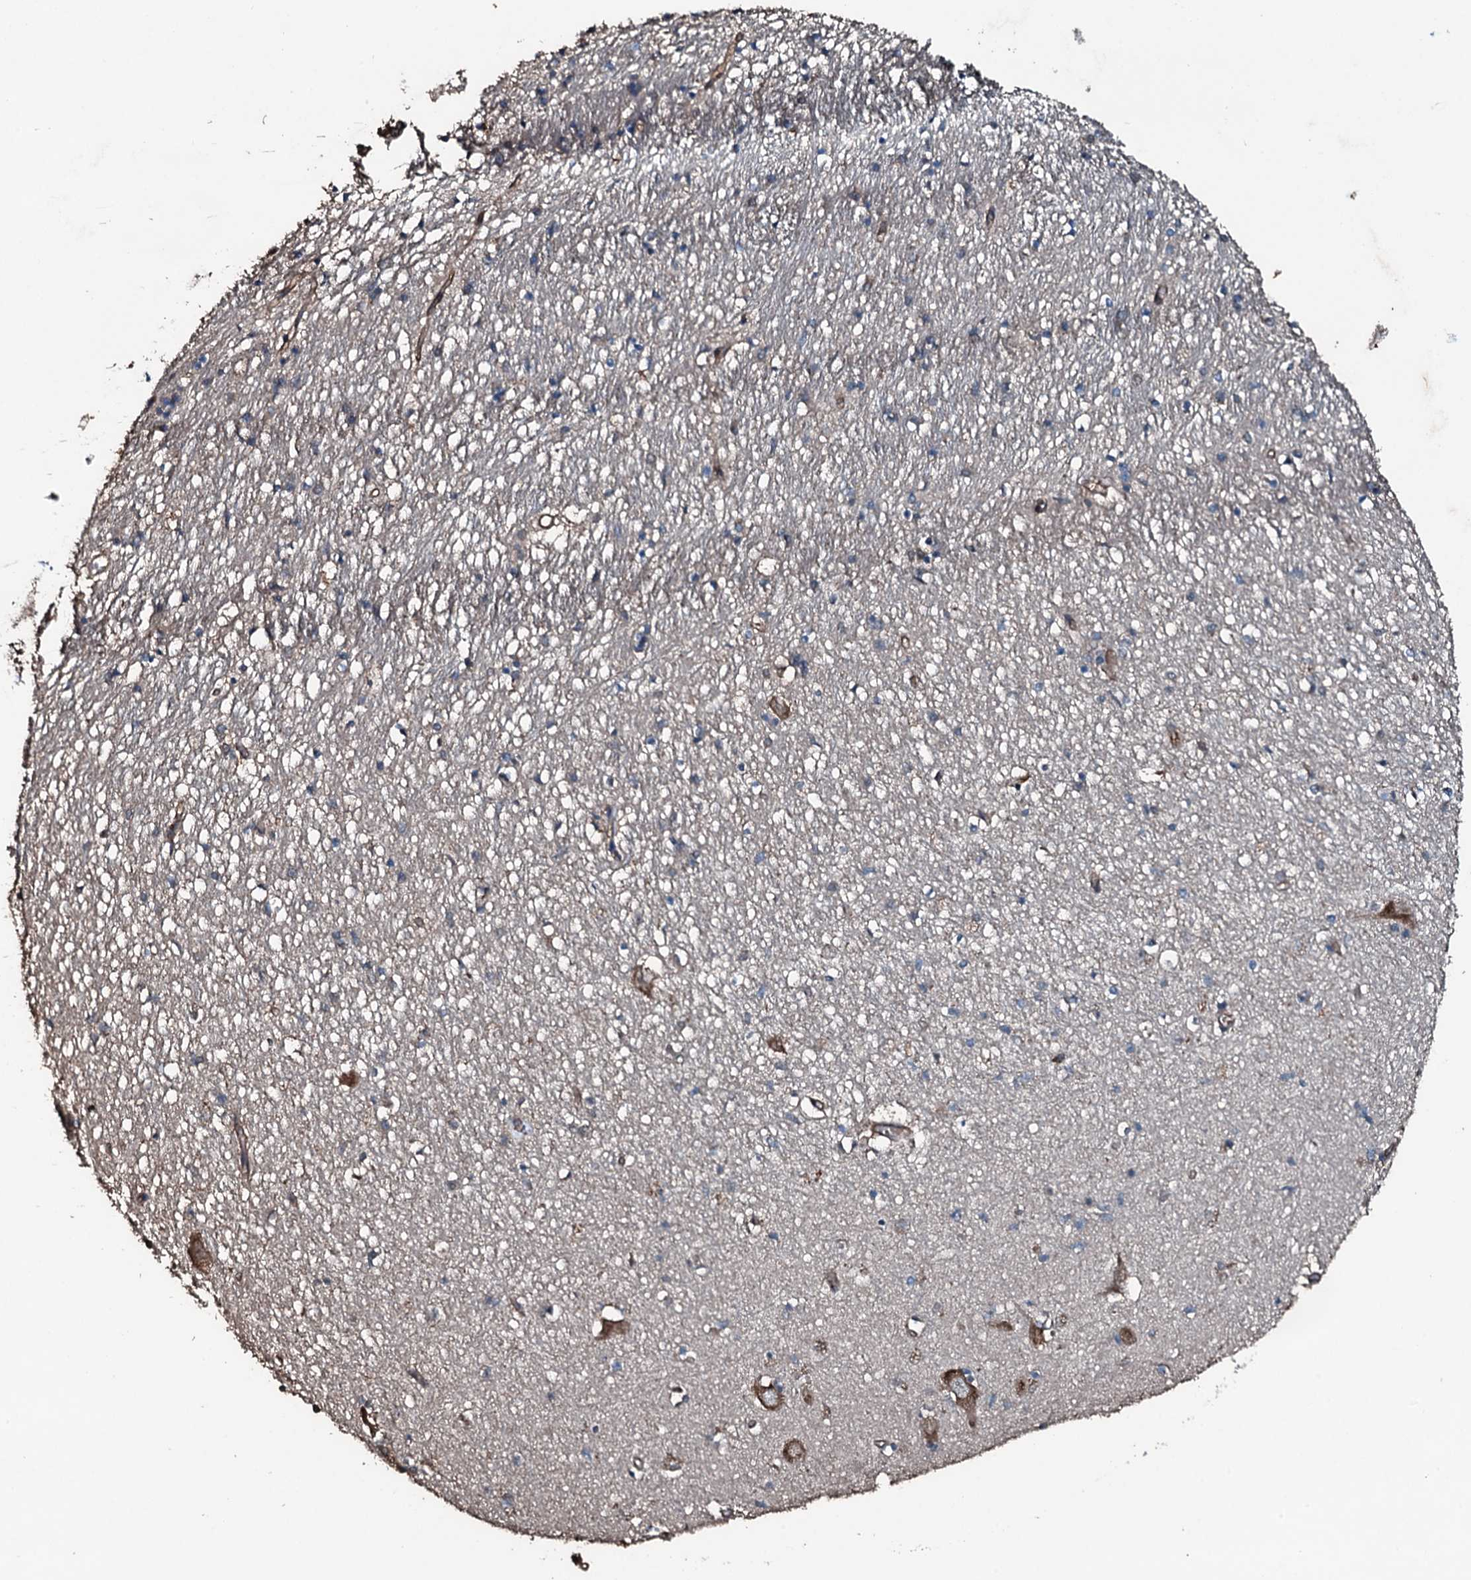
{"staining": {"intensity": "negative", "quantity": "none", "location": "none"}, "tissue": "hippocampus", "cell_type": "Glial cells", "image_type": "normal", "snomed": [{"axis": "morphology", "description": "Normal tissue, NOS"}, {"axis": "topography", "description": "Hippocampus"}], "caption": "Immunohistochemistry histopathology image of normal hippocampus stained for a protein (brown), which shows no expression in glial cells. (DAB (3,3'-diaminobenzidine) immunohistochemistry, high magnification).", "gene": "SLC25A38", "patient": {"sex": "female", "age": 64}}